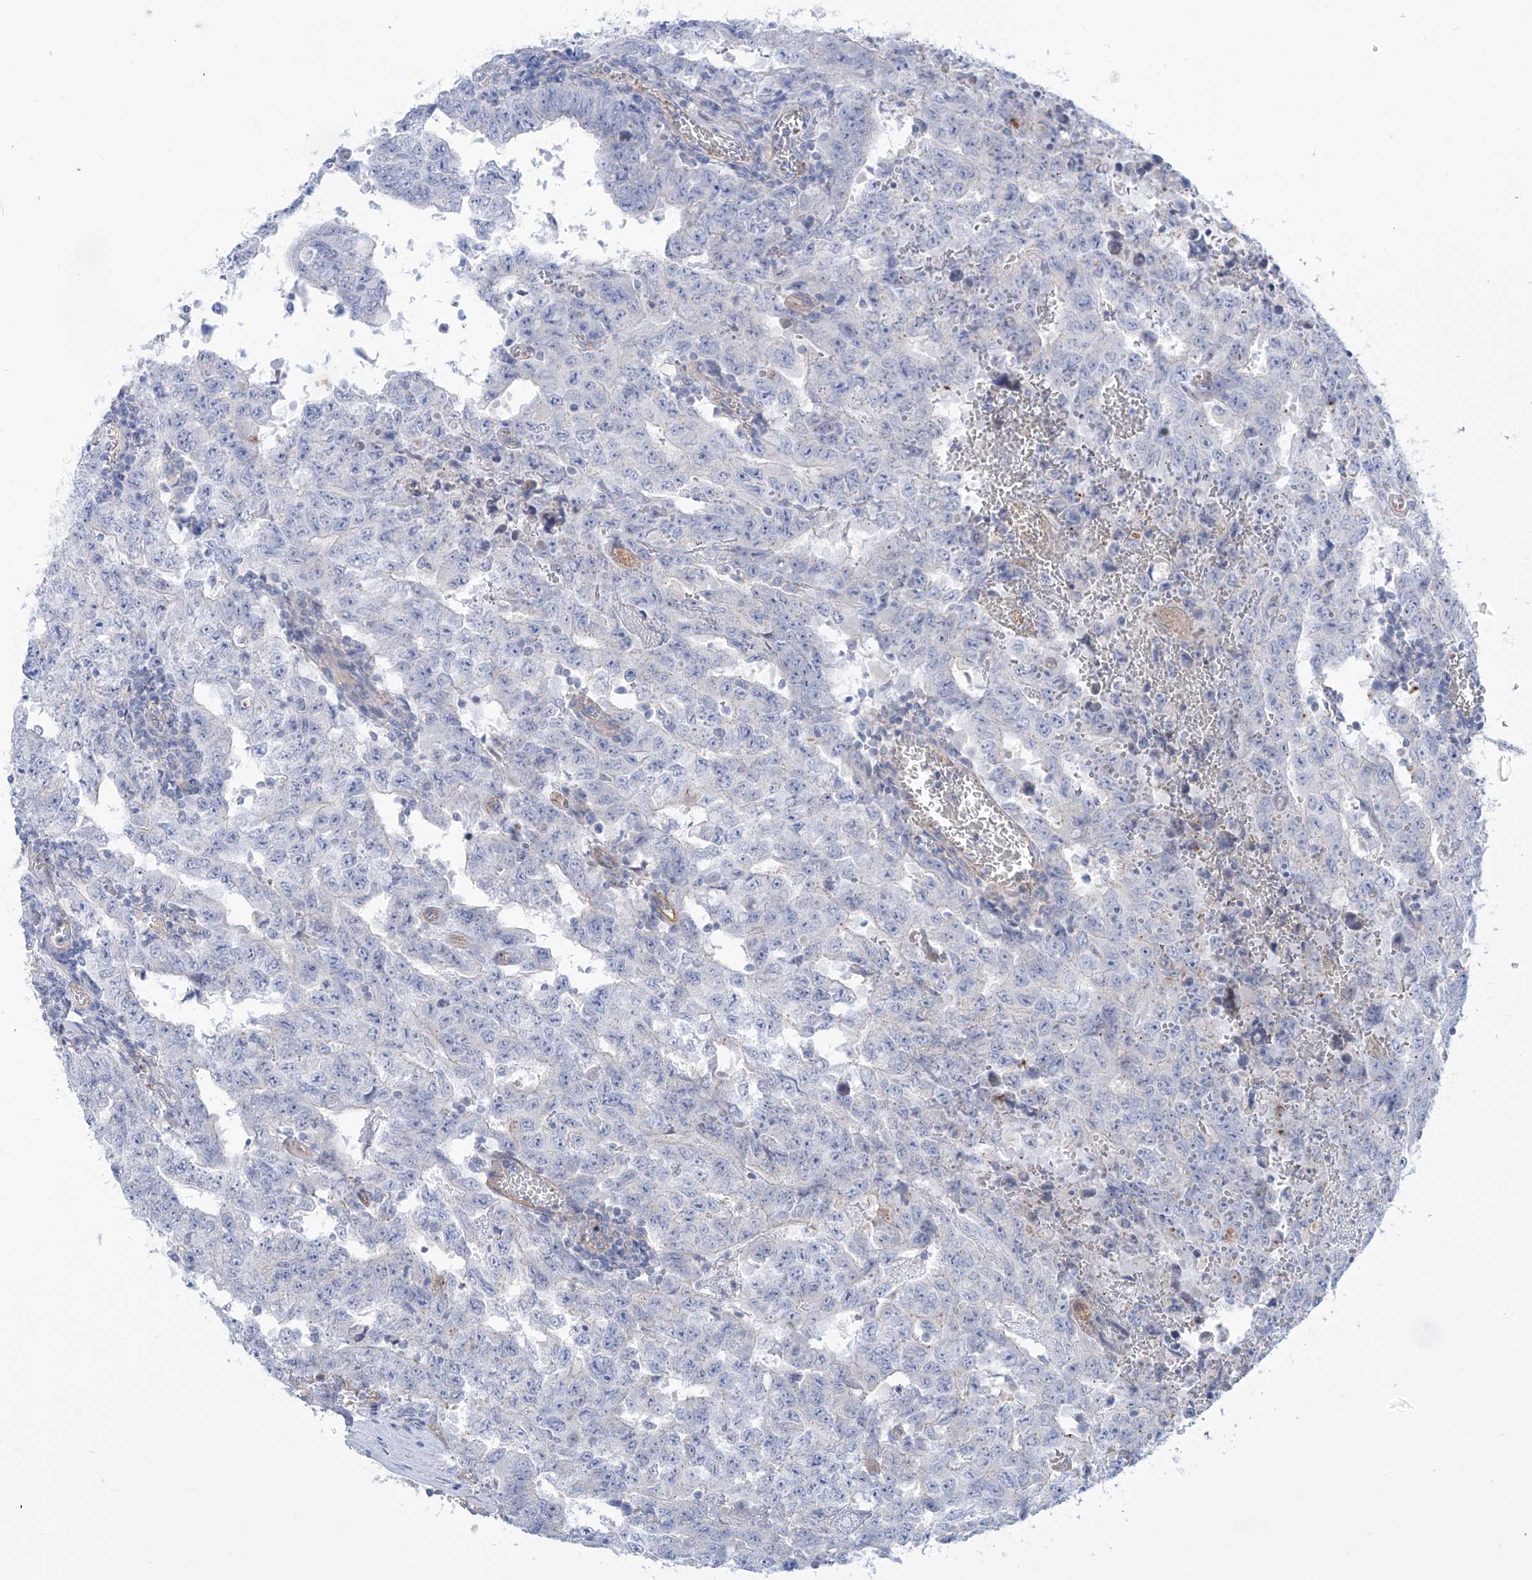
{"staining": {"intensity": "negative", "quantity": "none", "location": "none"}, "tissue": "testis cancer", "cell_type": "Tumor cells", "image_type": "cancer", "snomed": [{"axis": "morphology", "description": "Carcinoma, Embryonal, NOS"}, {"axis": "topography", "description": "Testis"}], "caption": "The photomicrograph demonstrates no significant positivity in tumor cells of testis cancer. (Stains: DAB (3,3'-diaminobenzidine) immunohistochemistry with hematoxylin counter stain, Microscopy: brightfield microscopy at high magnification).", "gene": "TMEM209", "patient": {"sex": "male", "age": 26}}